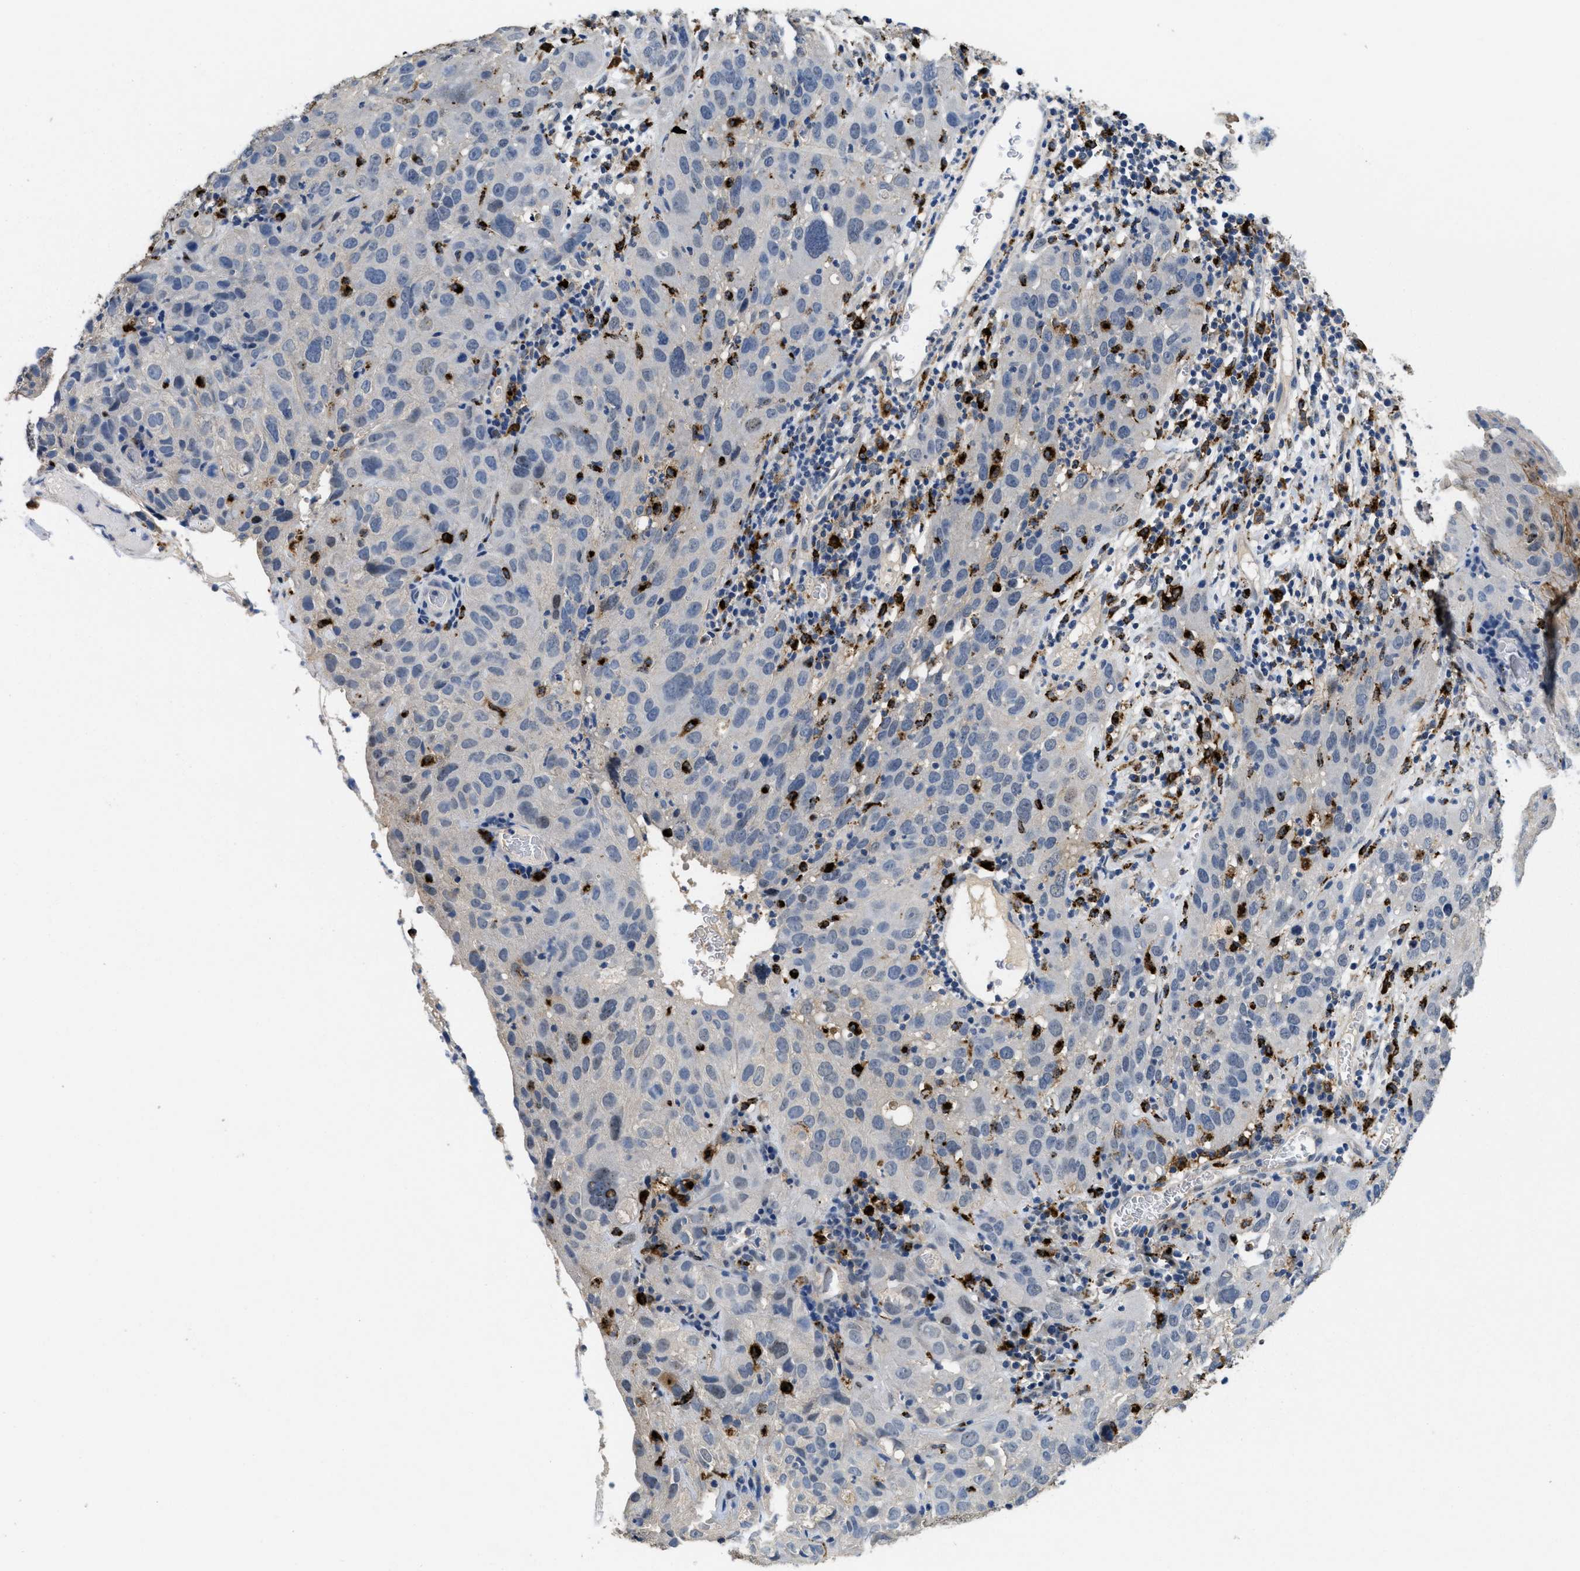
{"staining": {"intensity": "negative", "quantity": "none", "location": "none"}, "tissue": "cervical cancer", "cell_type": "Tumor cells", "image_type": "cancer", "snomed": [{"axis": "morphology", "description": "Squamous cell carcinoma, NOS"}, {"axis": "topography", "description": "Cervix"}], "caption": "An immunohistochemistry (IHC) photomicrograph of cervical cancer is shown. There is no staining in tumor cells of cervical cancer.", "gene": "BMPR2", "patient": {"sex": "female", "age": 32}}